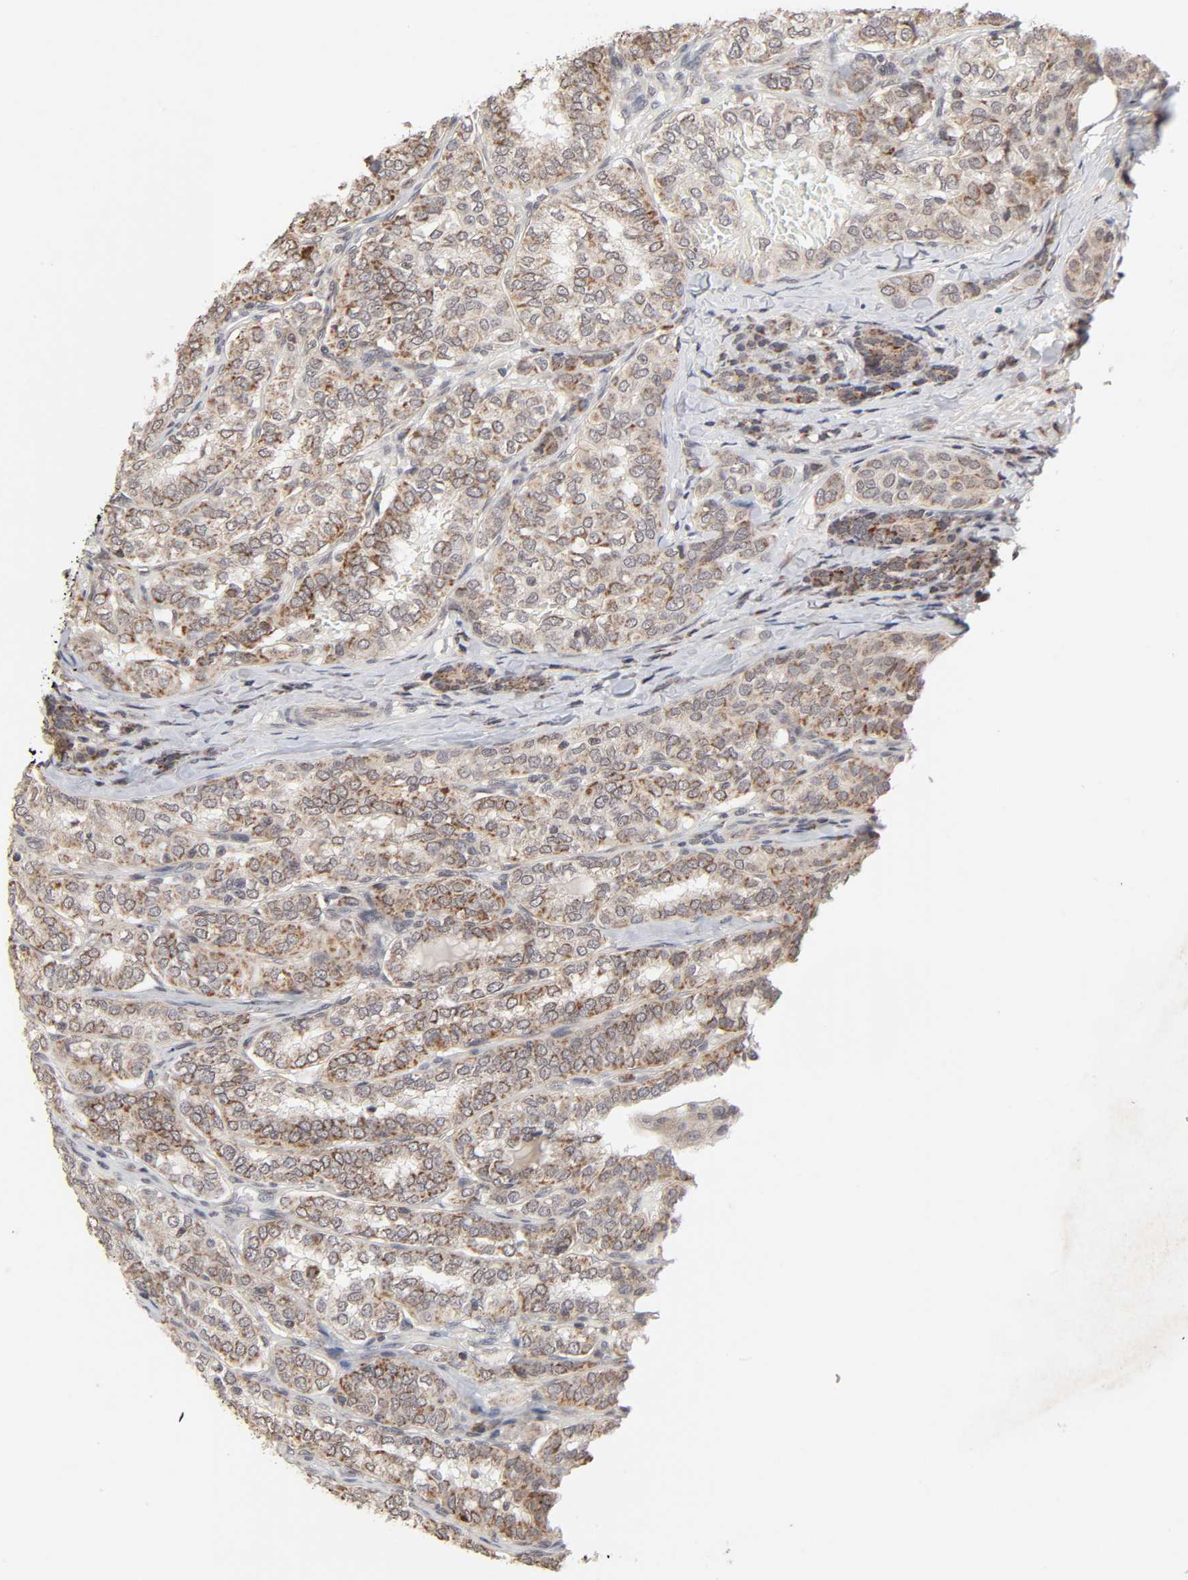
{"staining": {"intensity": "moderate", "quantity": ">75%", "location": "cytoplasmic/membranous"}, "tissue": "thyroid cancer", "cell_type": "Tumor cells", "image_type": "cancer", "snomed": [{"axis": "morphology", "description": "Papillary adenocarcinoma, NOS"}, {"axis": "topography", "description": "Thyroid gland"}], "caption": "IHC (DAB (3,3'-diaminobenzidine)) staining of papillary adenocarcinoma (thyroid) shows moderate cytoplasmic/membranous protein staining in about >75% of tumor cells. The staining was performed using DAB, with brown indicating positive protein expression. Nuclei are stained blue with hematoxylin.", "gene": "AUH", "patient": {"sex": "female", "age": 30}}